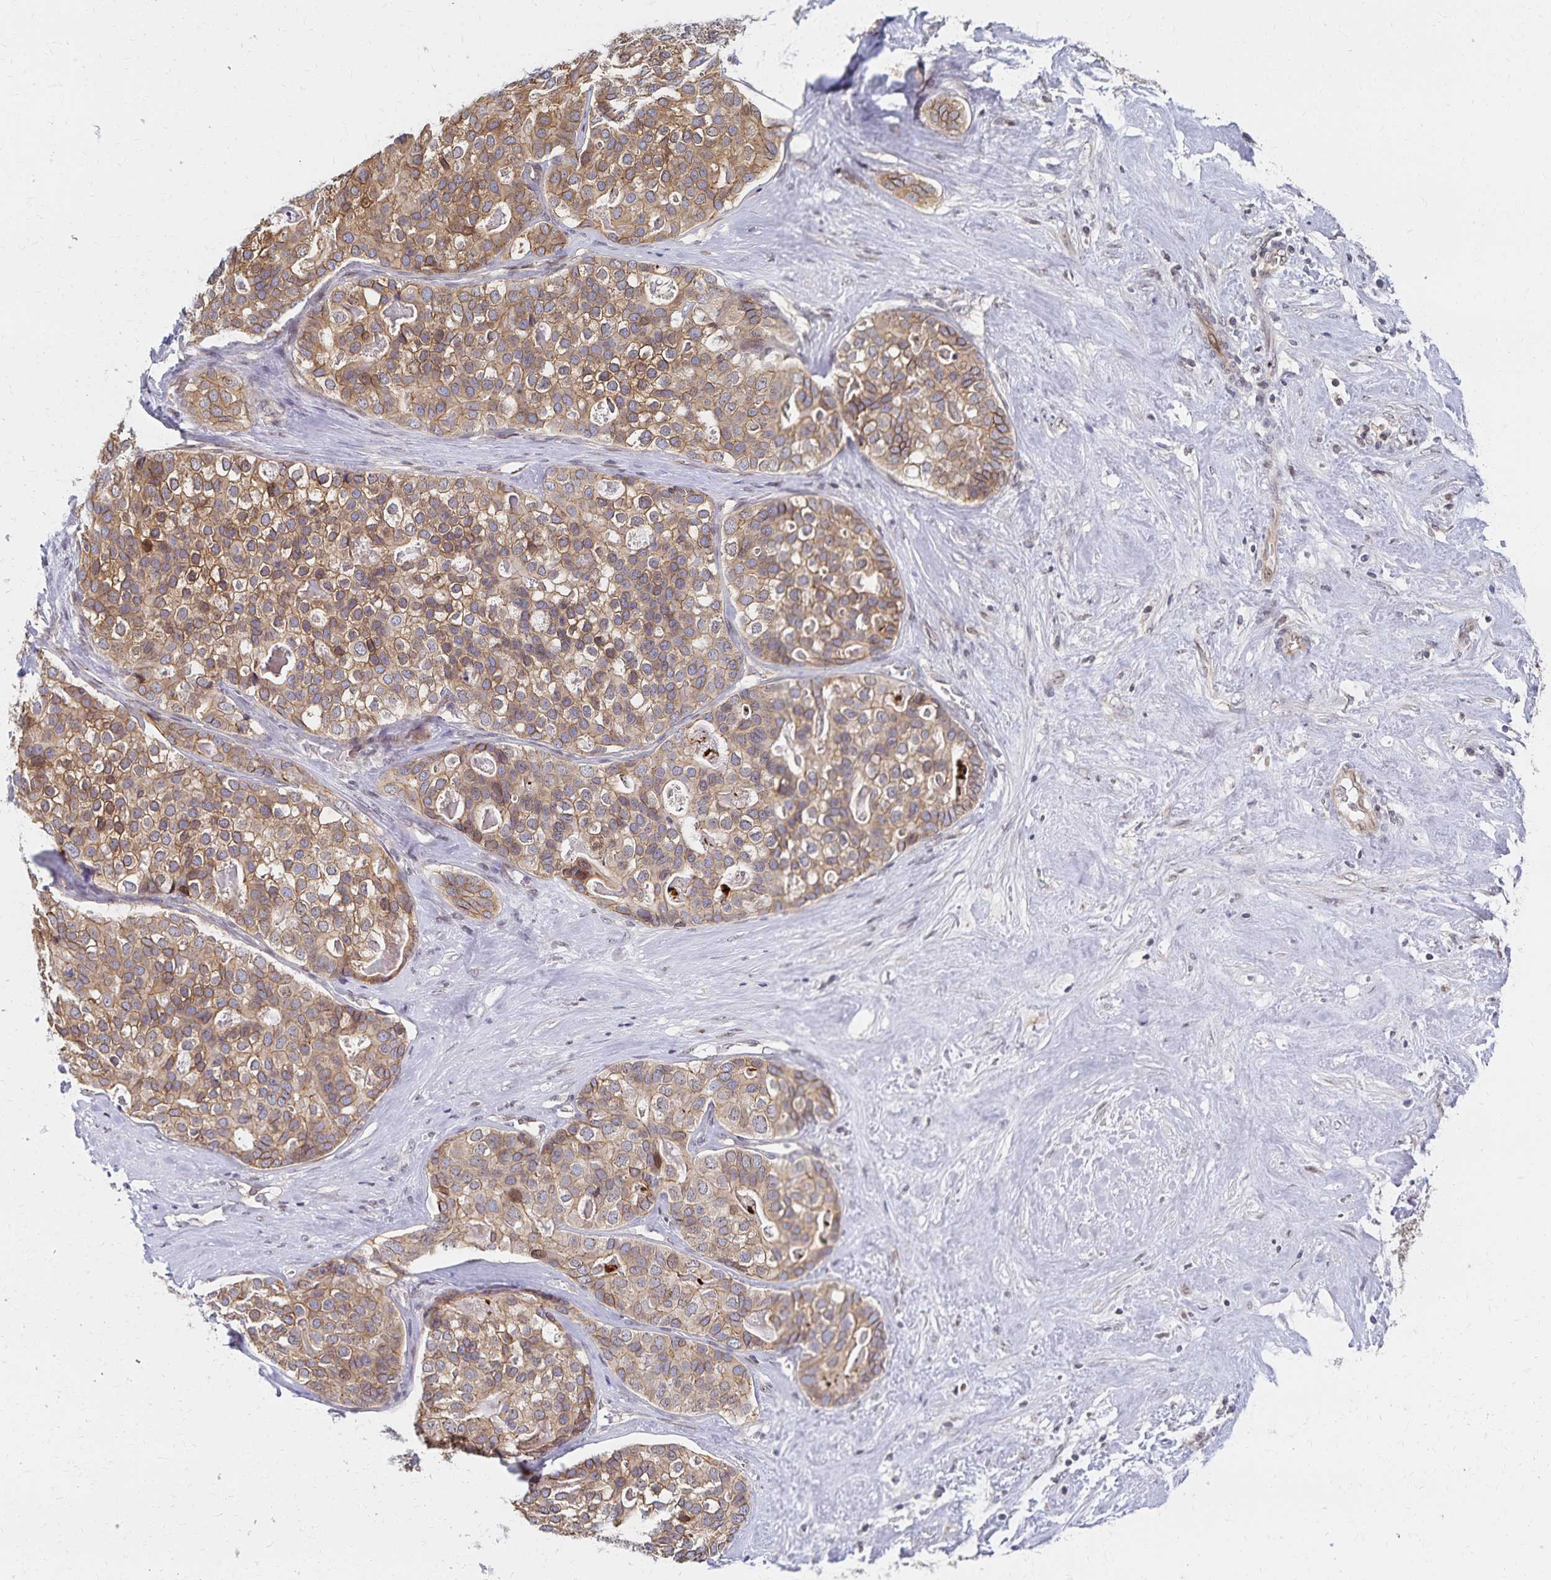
{"staining": {"intensity": "moderate", "quantity": ">75%", "location": "cytoplasmic/membranous"}, "tissue": "liver cancer", "cell_type": "Tumor cells", "image_type": "cancer", "snomed": [{"axis": "morphology", "description": "Cholangiocarcinoma"}, {"axis": "topography", "description": "Liver"}], "caption": "Immunohistochemical staining of human liver cholangiocarcinoma shows moderate cytoplasmic/membranous protein staining in about >75% of tumor cells. (Brightfield microscopy of DAB IHC at high magnification).", "gene": "RAB9B", "patient": {"sex": "male", "age": 56}}